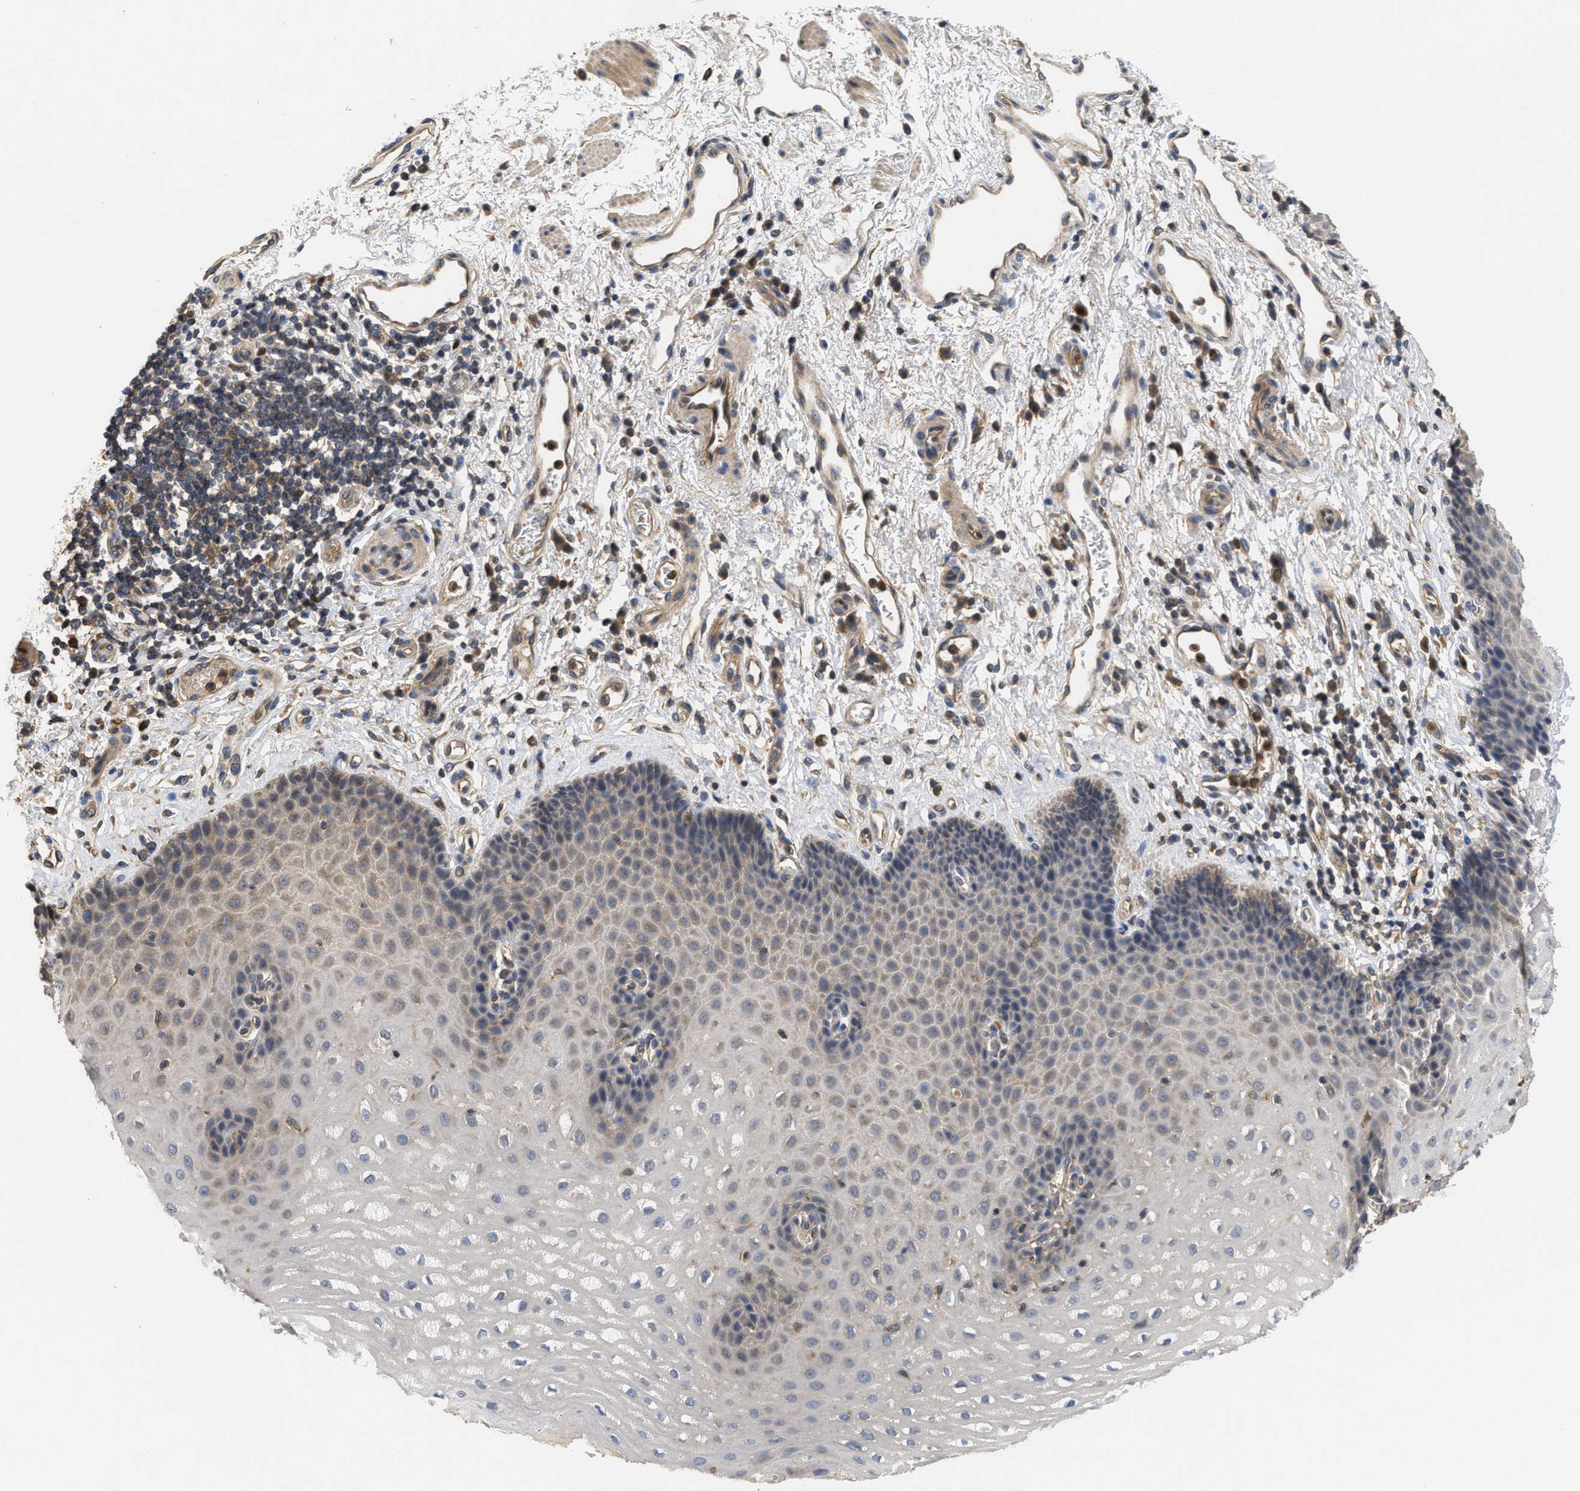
{"staining": {"intensity": "weak", "quantity": "25%-75%", "location": "cytoplasmic/membranous"}, "tissue": "esophagus", "cell_type": "Squamous epithelial cells", "image_type": "normal", "snomed": [{"axis": "morphology", "description": "Normal tissue, NOS"}, {"axis": "topography", "description": "Esophagus"}], "caption": "Protein staining of benign esophagus displays weak cytoplasmic/membranous staining in about 25%-75% of squamous epithelial cells.", "gene": "RNF216", "patient": {"sex": "male", "age": 54}}